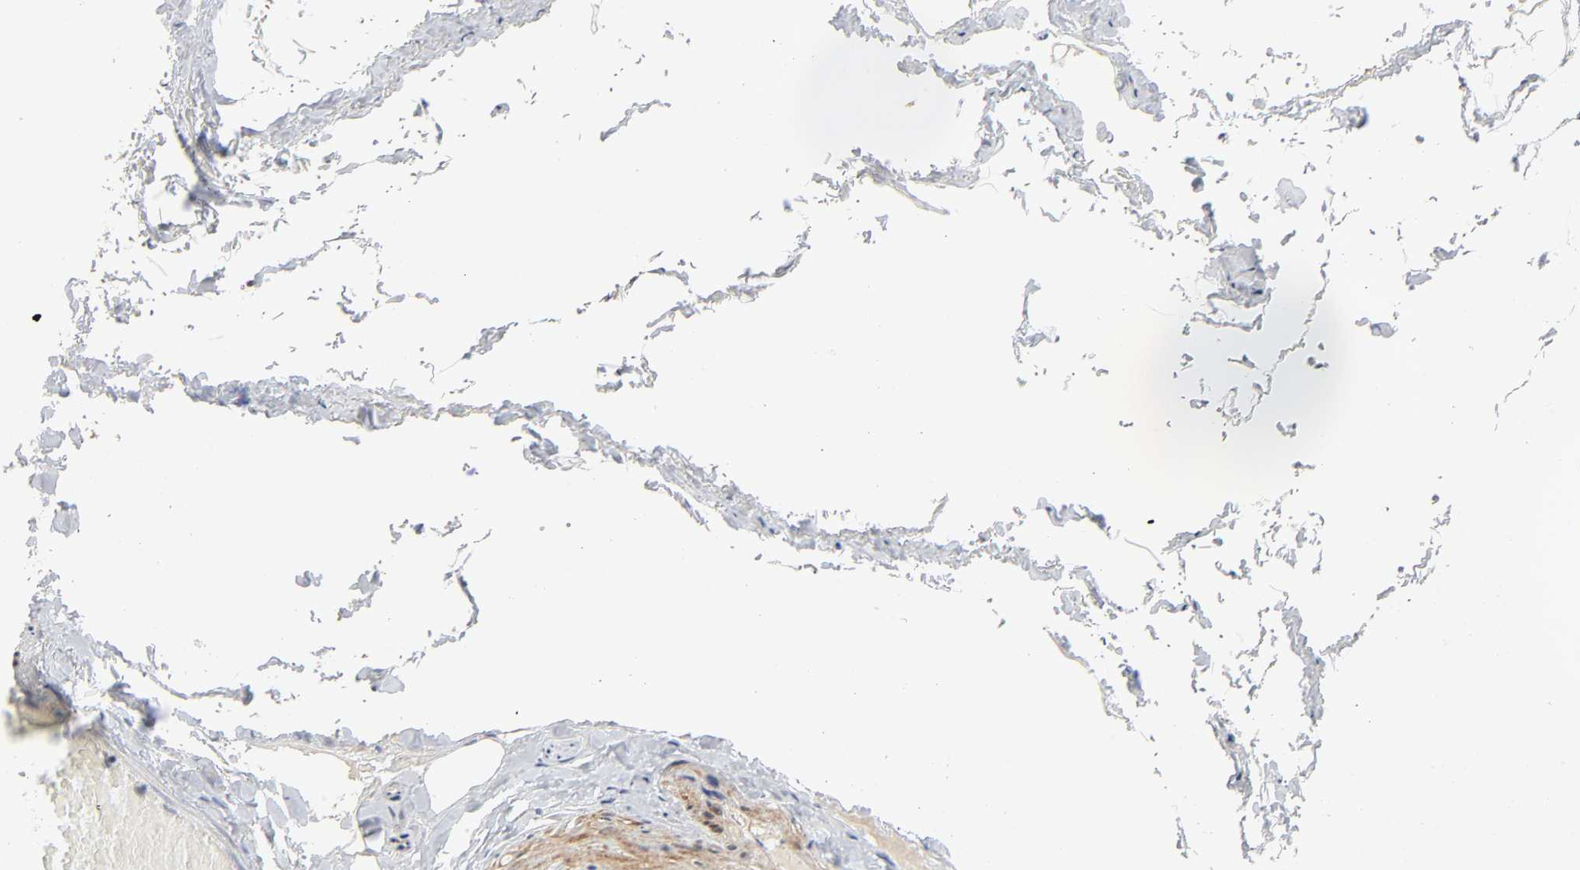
{"staining": {"intensity": "moderate", "quantity": "25%-75%", "location": "nuclear"}, "tissue": "adipose tissue", "cell_type": "Adipocytes", "image_type": "normal", "snomed": [{"axis": "morphology", "description": "Normal tissue, NOS"}, {"axis": "topography", "description": "Soft tissue"}, {"axis": "topography", "description": "Peripheral nerve tissue"}], "caption": "A brown stain labels moderate nuclear expression of a protein in adipocytes of unremarkable human adipose tissue. The protein is shown in brown color, while the nuclei are stained blue.", "gene": "ZKSCAN8", "patient": {"sex": "female", "age": 68}}